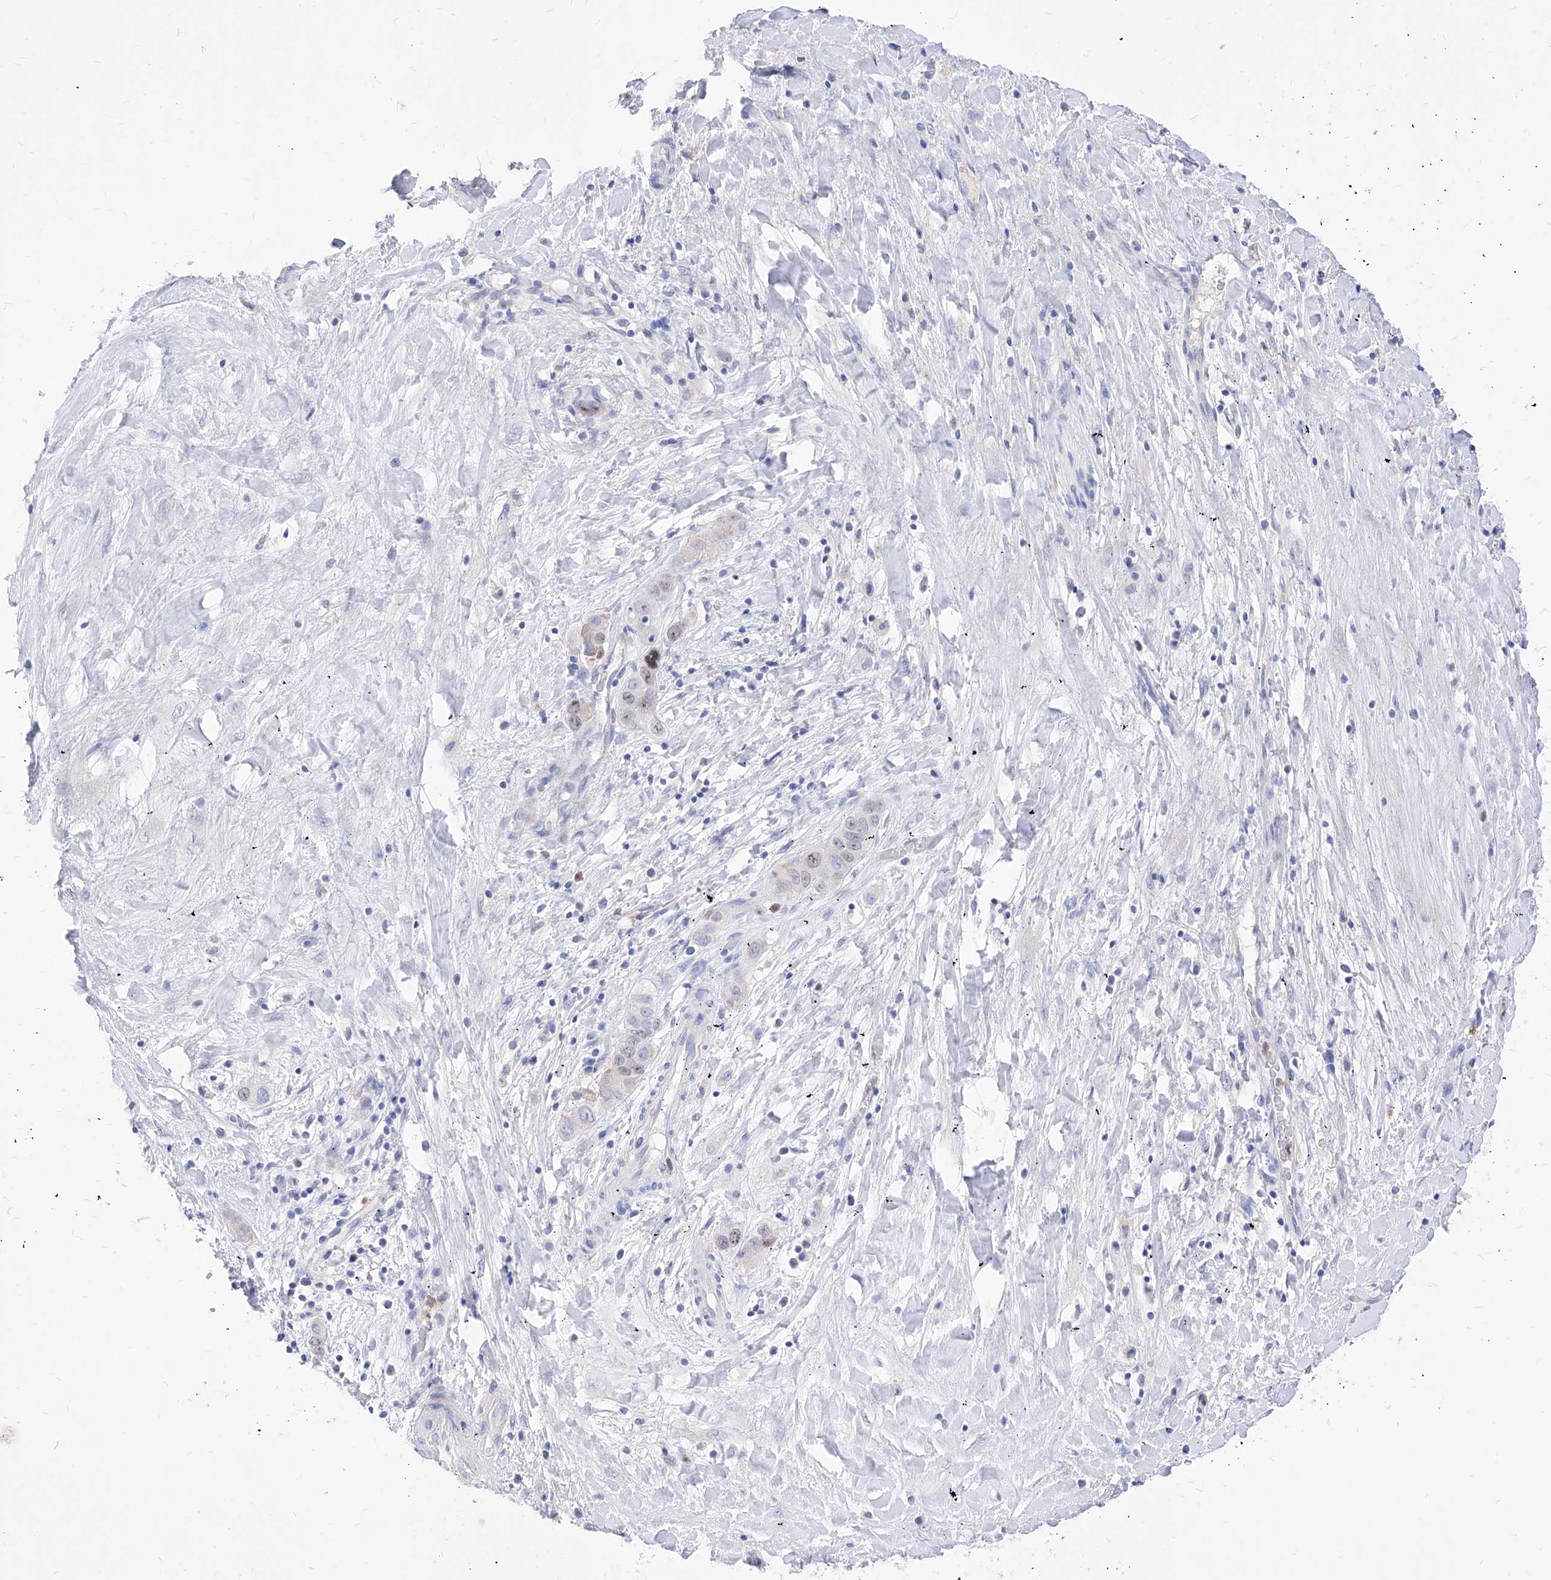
{"staining": {"intensity": "negative", "quantity": "none", "location": "none"}, "tissue": "liver cancer", "cell_type": "Tumor cells", "image_type": "cancer", "snomed": [{"axis": "morphology", "description": "Cholangiocarcinoma"}, {"axis": "topography", "description": "Liver"}], "caption": "High magnification brightfield microscopy of liver cancer stained with DAB (brown) and counterstained with hematoxylin (blue): tumor cells show no significant expression.", "gene": "VAX1", "patient": {"sex": "female", "age": 52}}